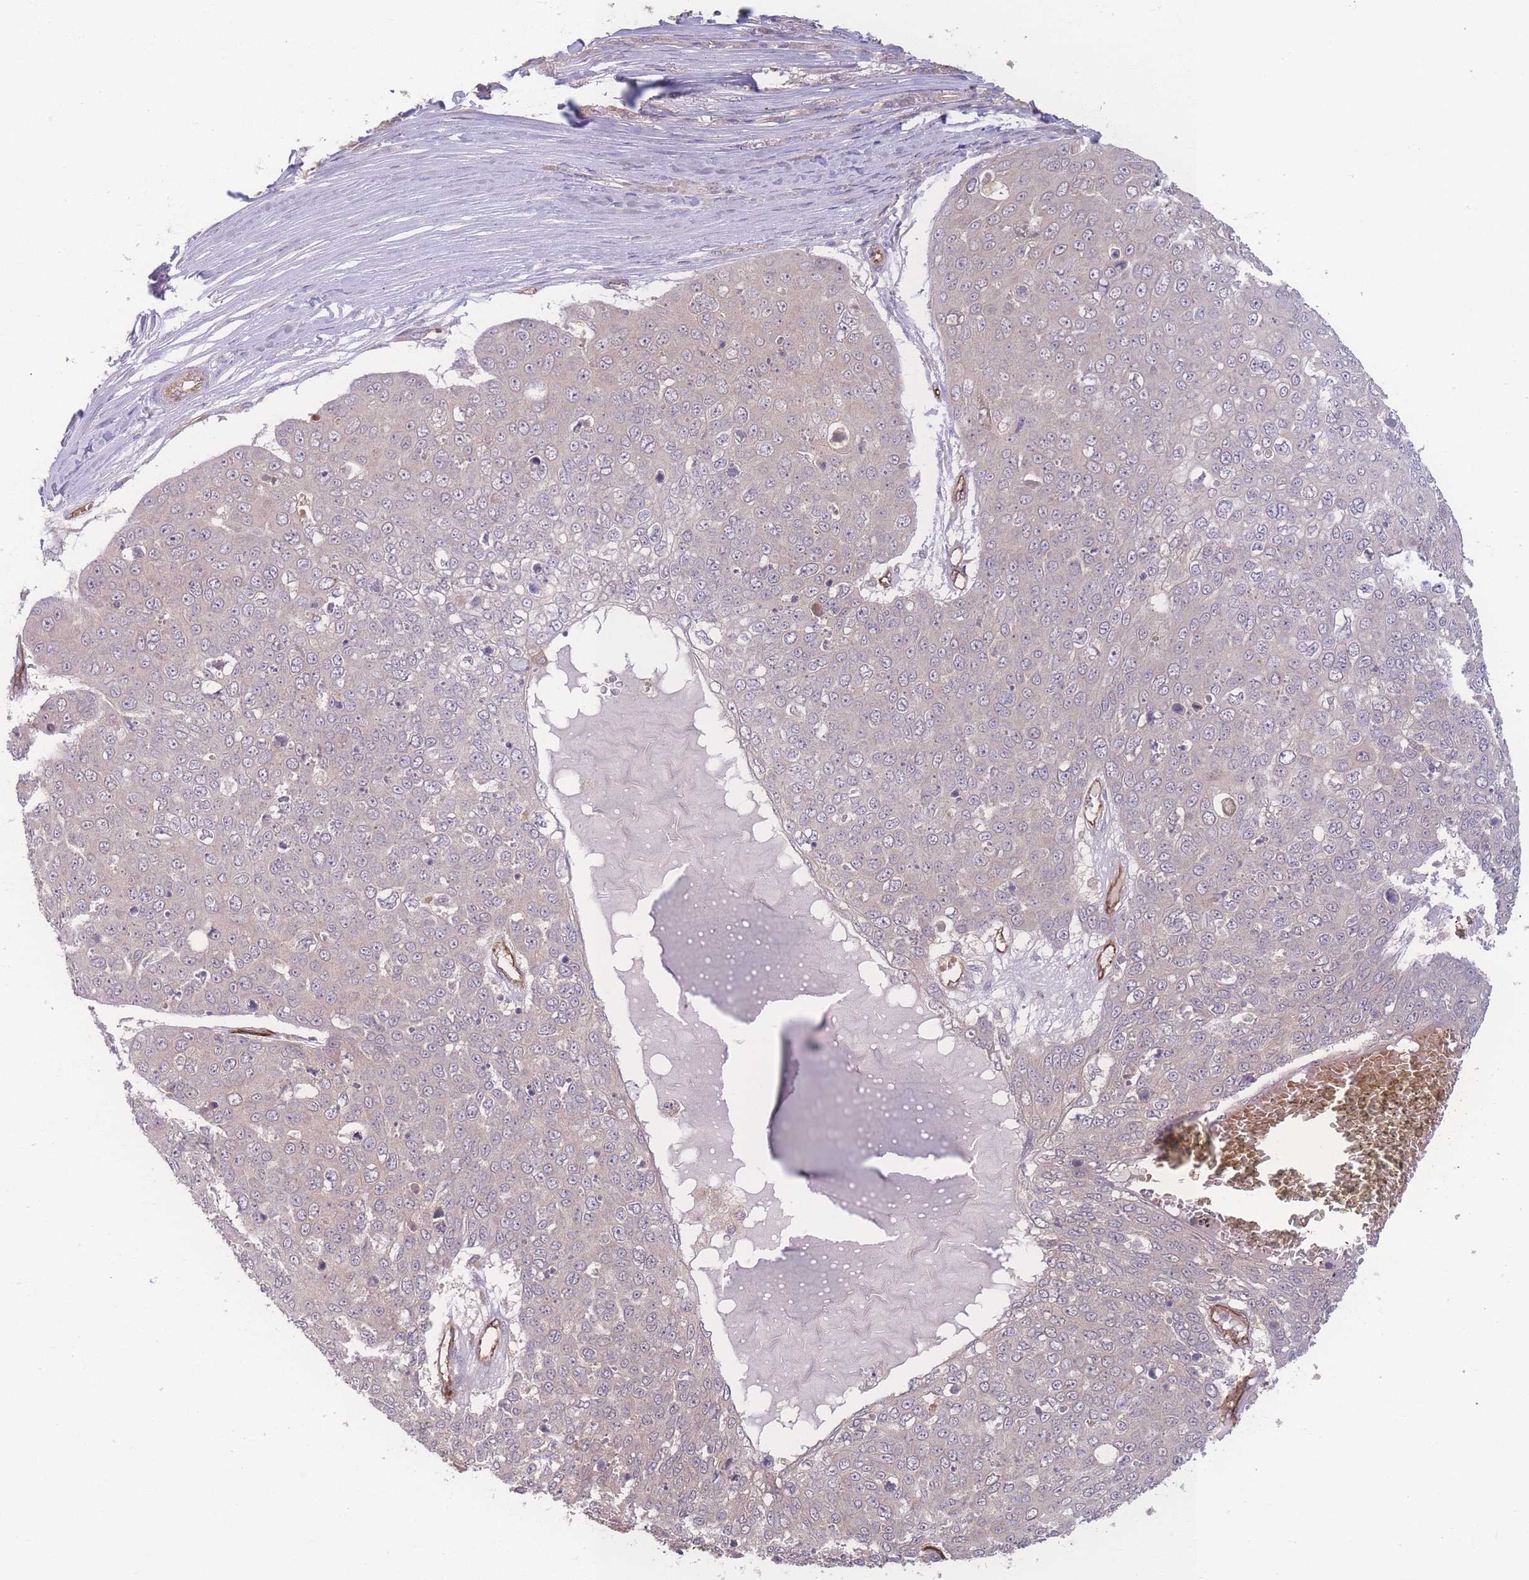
{"staining": {"intensity": "negative", "quantity": "none", "location": "none"}, "tissue": "skin cancer", "cell_type": "Tumor cells", "image_type": "cancer", "snomed": [{"axis": "morphology", "description": "Squamous cell carcinoma, NOS"}, {"axis": "topography", "description": "Skin"}], "caption": "Human squamous cell carcinoma (skin) stained for a protein using immunohistochemistry (IHC) displays no staining in tumor cells.", "gene": "INSR", "patient": {"sex": "male", "age": 71}}